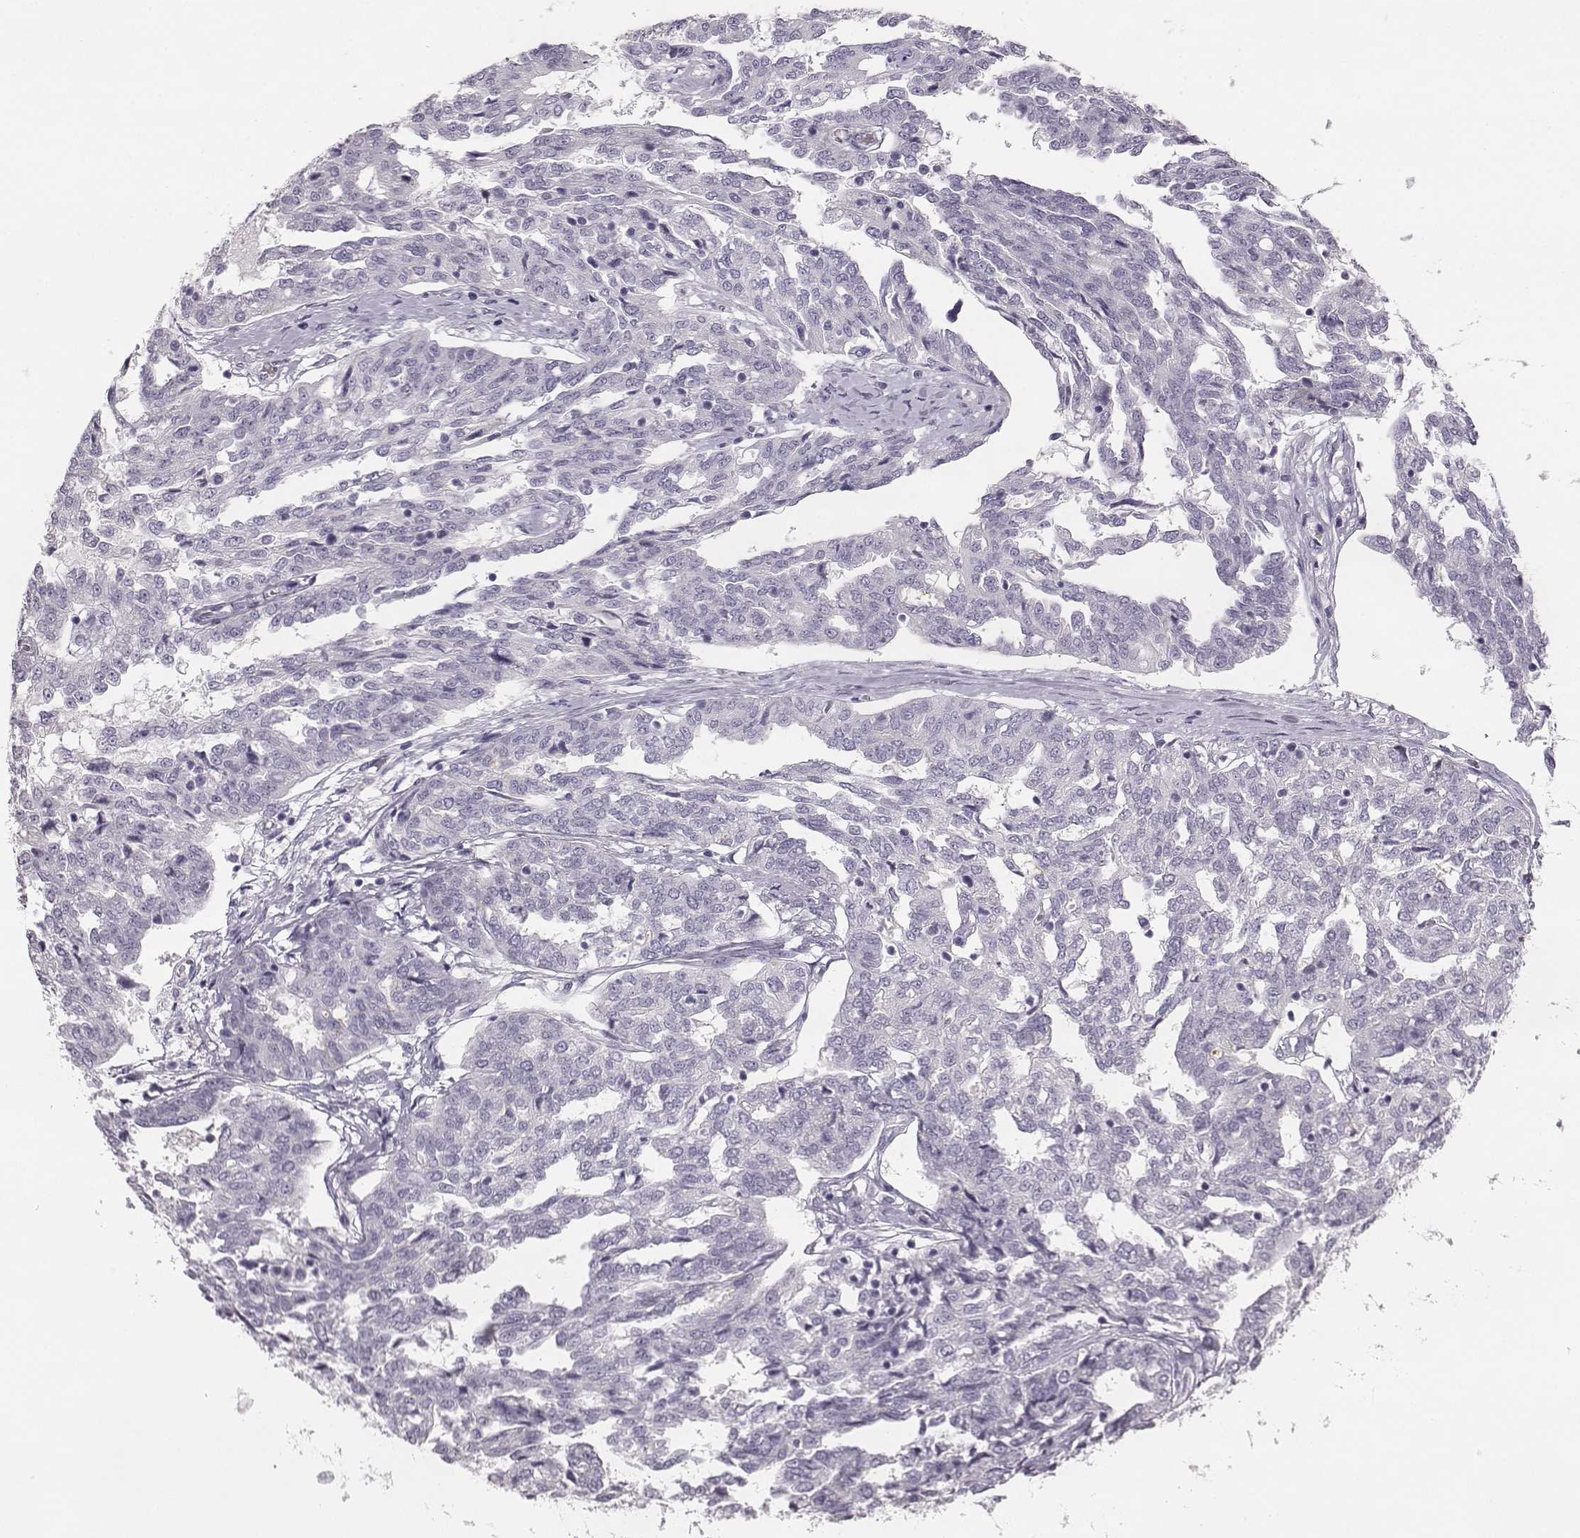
{"staining": {"intensity": "negative", "quantity": "none", "location": "none"}, "tissue": "ovarian cancer", "cell_type": "Tumor cells", "image_type": "cancer", "snomed": [{"axis": "morphology", "description": "Cystadenocarcinoma, serous, NOS"}, {"axis": "topography", "description": "Ovary"}], "caption": "Tumor cells show no significant protein staining in ovarian cancer (serous cystadenocarcinoma).", "gene": "NPTXR", "patient": {"sex": "female", "age": 67}}